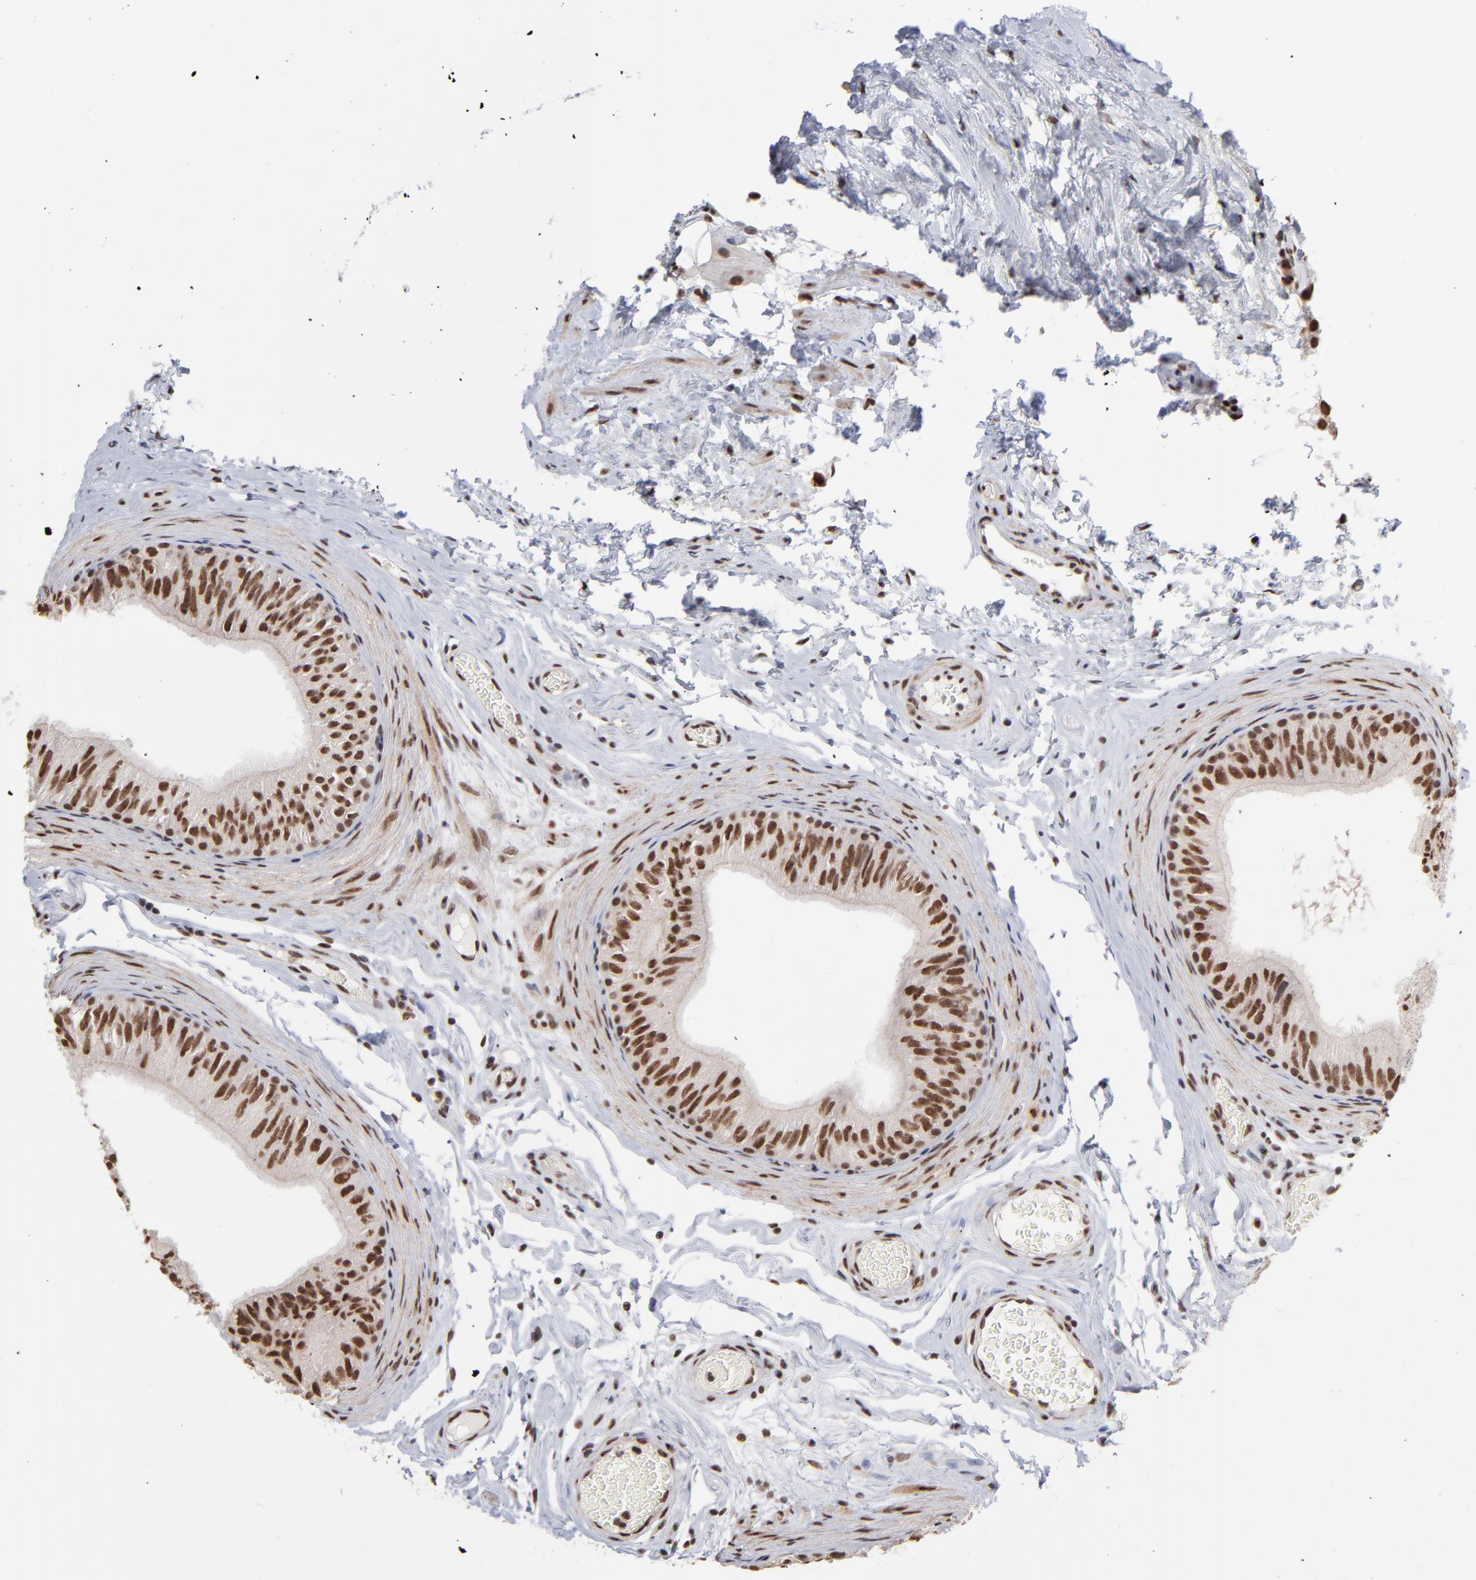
{"staining": {"intensity": "strong", "quantity": ">75%", "location": "cytoplasmic/membranous,nuclear"}, "tissue": "epididymis", "cell_type": "Glandular cells", "image_type": "normal", "snomed": [{"axis": "morphology", "description": "Normal tissue, NOS"}, {"axis": "topography", "description": "Testis"}, {"axis": "topography", "description": "Epididymis"}], "caption": "Immunohistochemistry (IHC) photomicrograph of normal human epididymis stained for a protein (brown), which demonstrates high levels of strong cytoplasmic/membranous,nuclear staining in about >75% of glandular cells.", "gene": "ZNF3", "patient": {"sex": "male", "age": 36}}